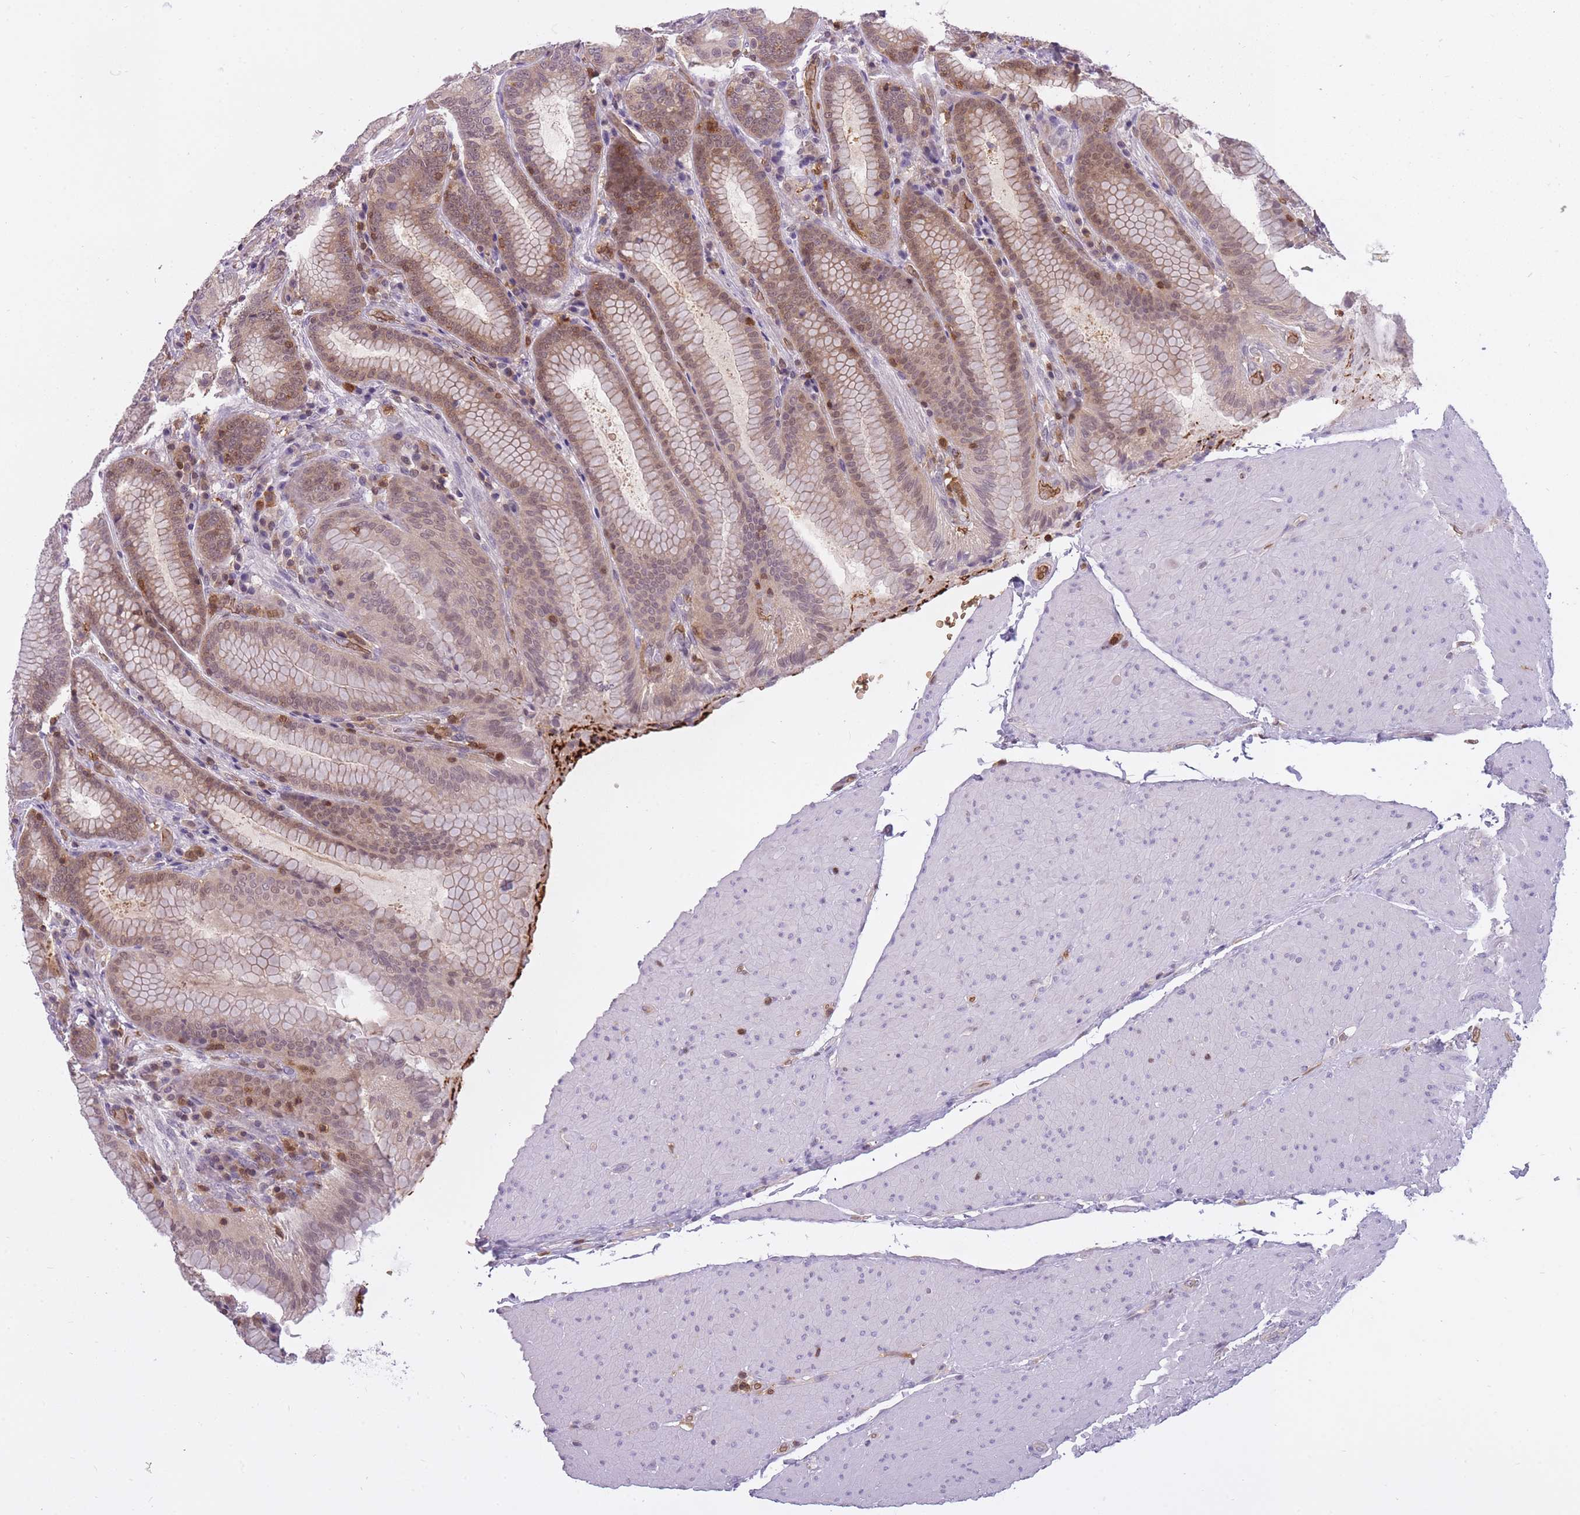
{"staining": {"intensity": "moderate", "quantity": "25%-75%", "location": "cytoplasmic/membranous,nuclear"}, "tissue": "stomach", "cell_type": "Glandular cells", "image_type": "normal", "snomed": [{"axis": "morphology", "description": "Normal tissue, NOS"}, {"axis": "topography", "description": "Stomach, upper"}, {"axis": "topography", "description": "Stomach, lower"}], "caption": "Protein expression analysis of benign stomach shows moderate cytoplasmic/membranous,nuclear staining in about 25%-75% of glandular cells. (DAB IHC with brightfield microscopy, high magnification).", "gene": "CXorf38", "patient": {"sex": "female", "age": 76}}